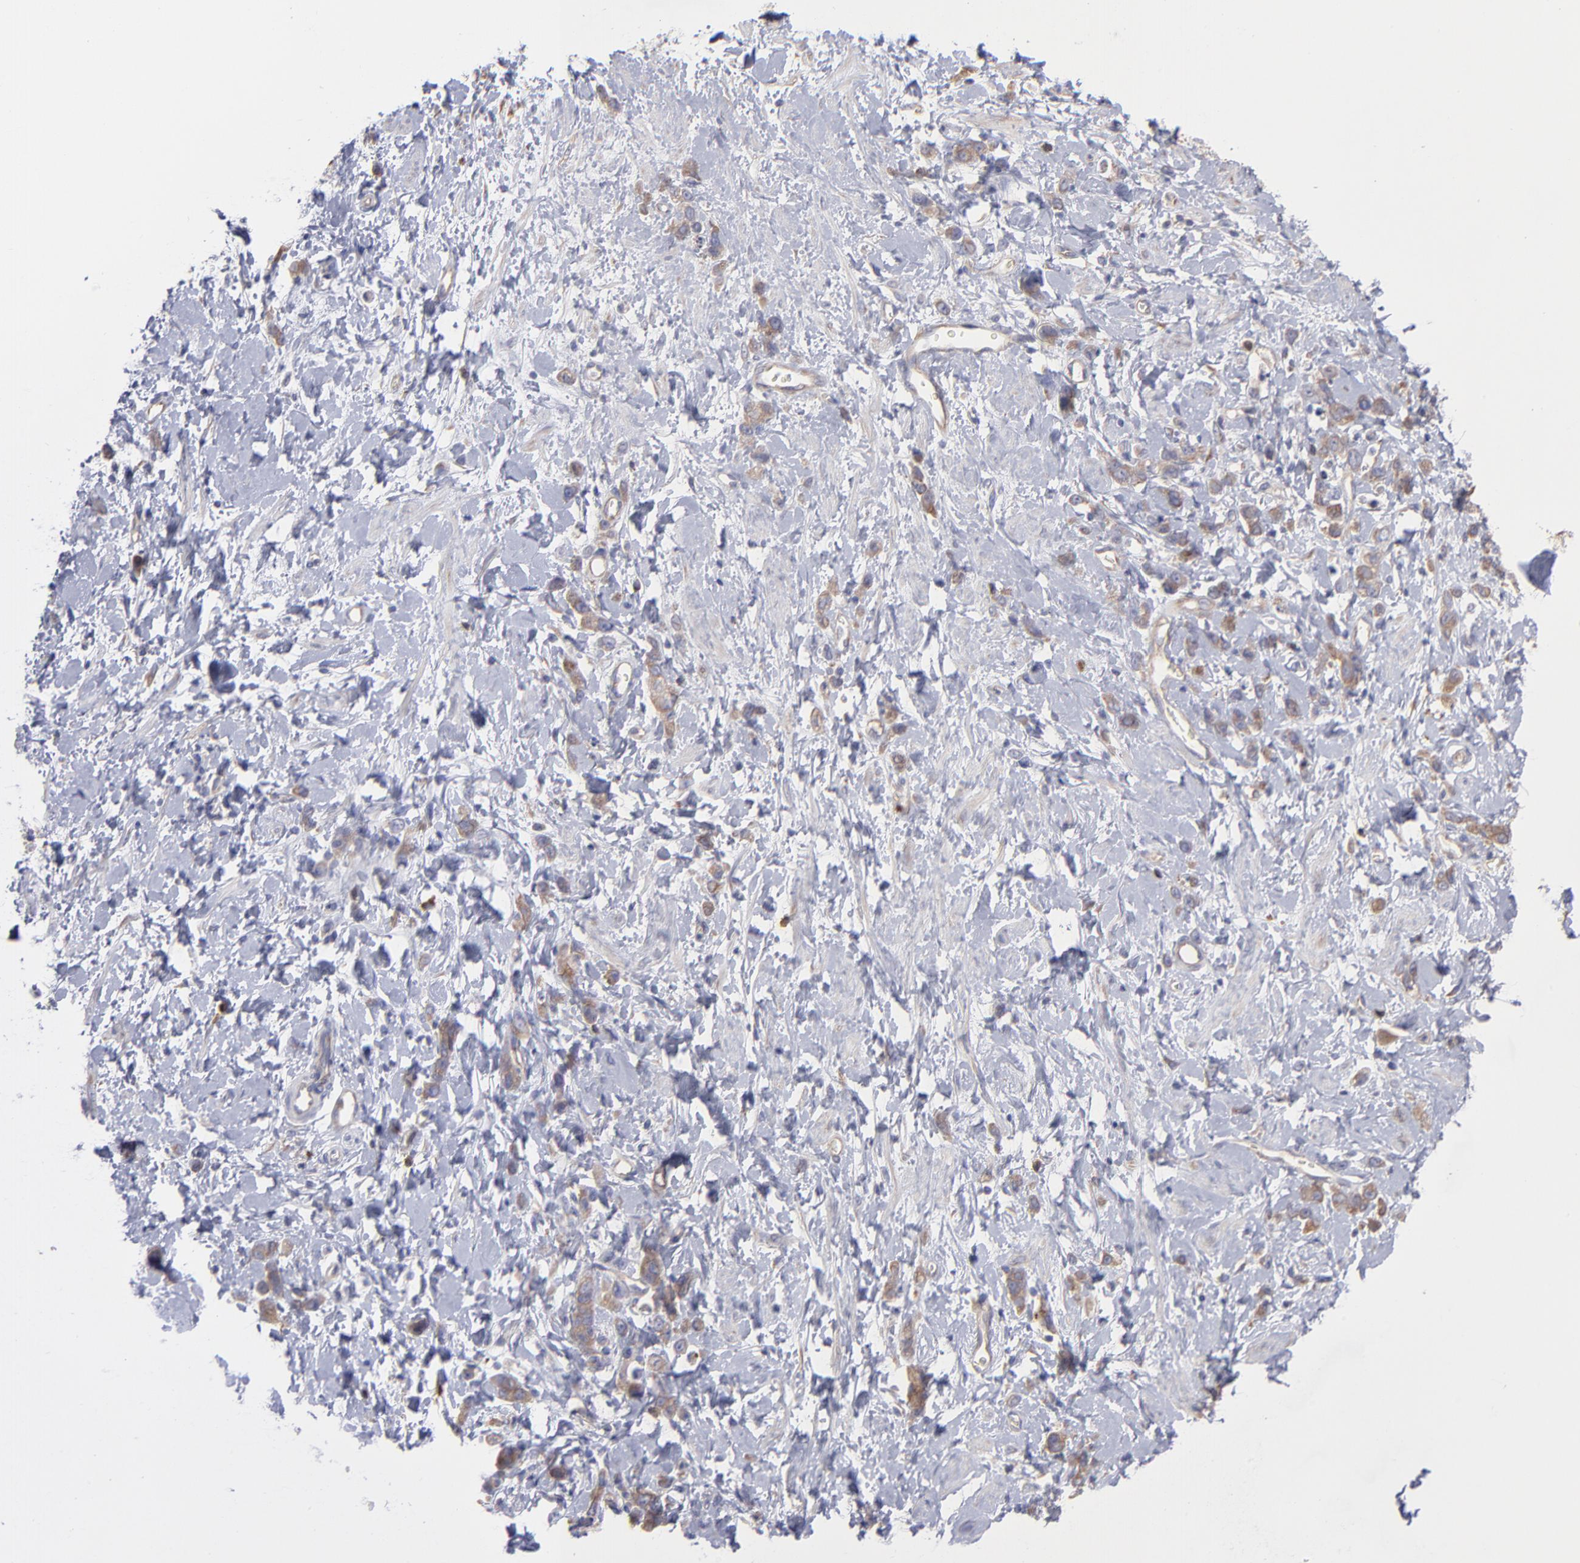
{"staining": {"intensity": "weak", "quantity": ">75%", "location": "cytoplasmic/membranous"}, "tissue": "stomach cancer", "cell_type": "Tumor cells", "image_type": "cancer", "snomed": [{"axis": "morphology", "description": "Normal tissue, NOS"}, {"axis": "morphology", "description": "Adenocarcinoma, NOS"}, {"axis": "topography", "description": "Stomach"}], "caption": "A brown stain labels weak cytoplasmic/membranous positivity of a protein in human stomach adenocarcinoma tumor cells.", "gene": "RPLP0", "patient": {"sex": "male", "age": 82}}